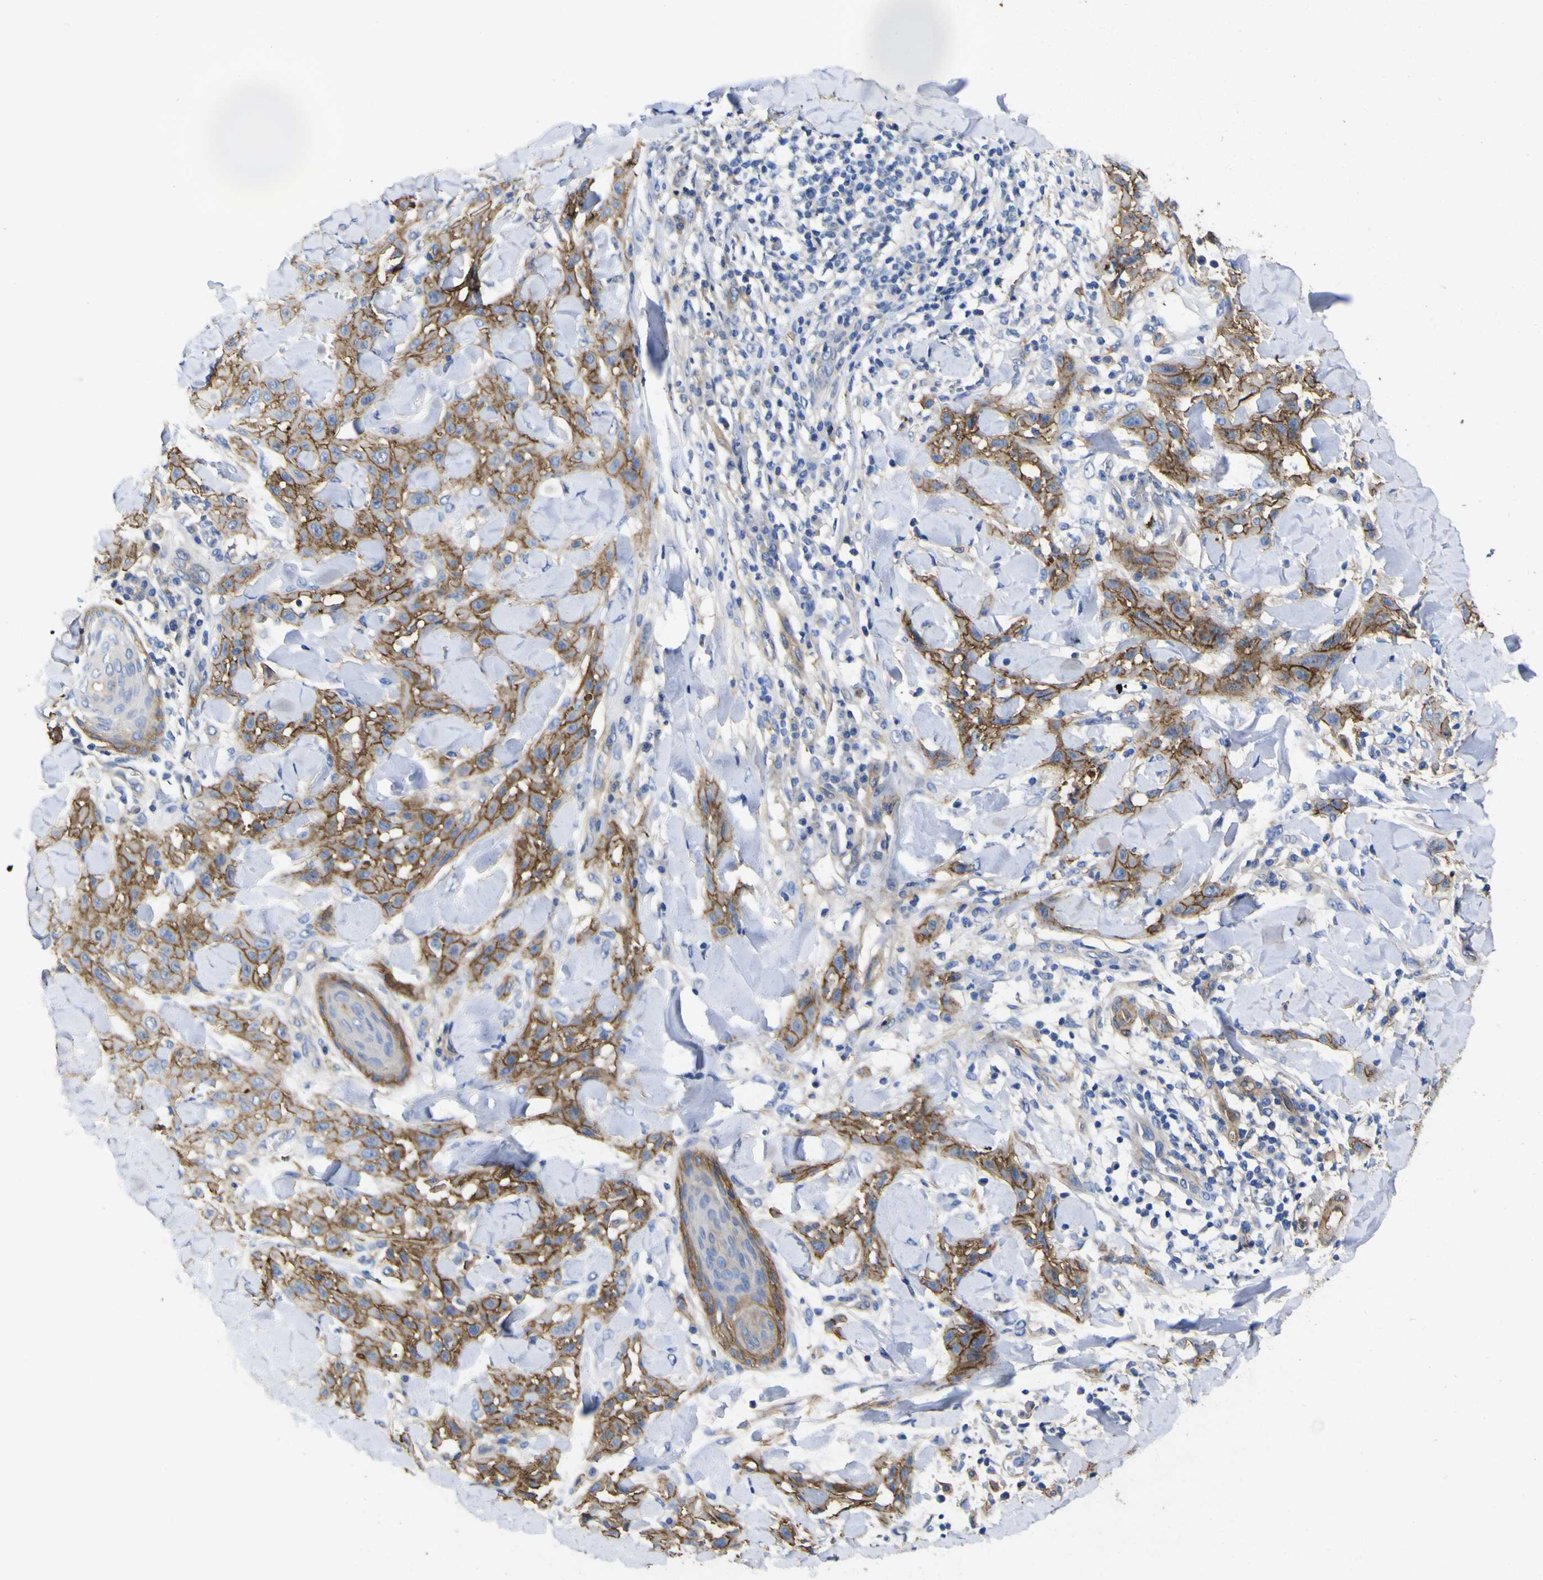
{"staining": {"intensity": "moderate", "quantity": ">75%", "location": "cytoplasmic/membranous"}, "tissue": "skin cancer", "cell_type": "Tumor cells", "image_type": "cancer", "snomed": [{"axis": "morphology", "description": "Squamous cell carcinoma, NOS"}, {"axis": "topography", "description": "Skin"}], "caption": "Skin cancer (squamous cell carcinoma) stained with a protein marker shows moderate staining in tumor cells.", "gene": "CD151", "patient": {"sex": "male", "age": 24}}